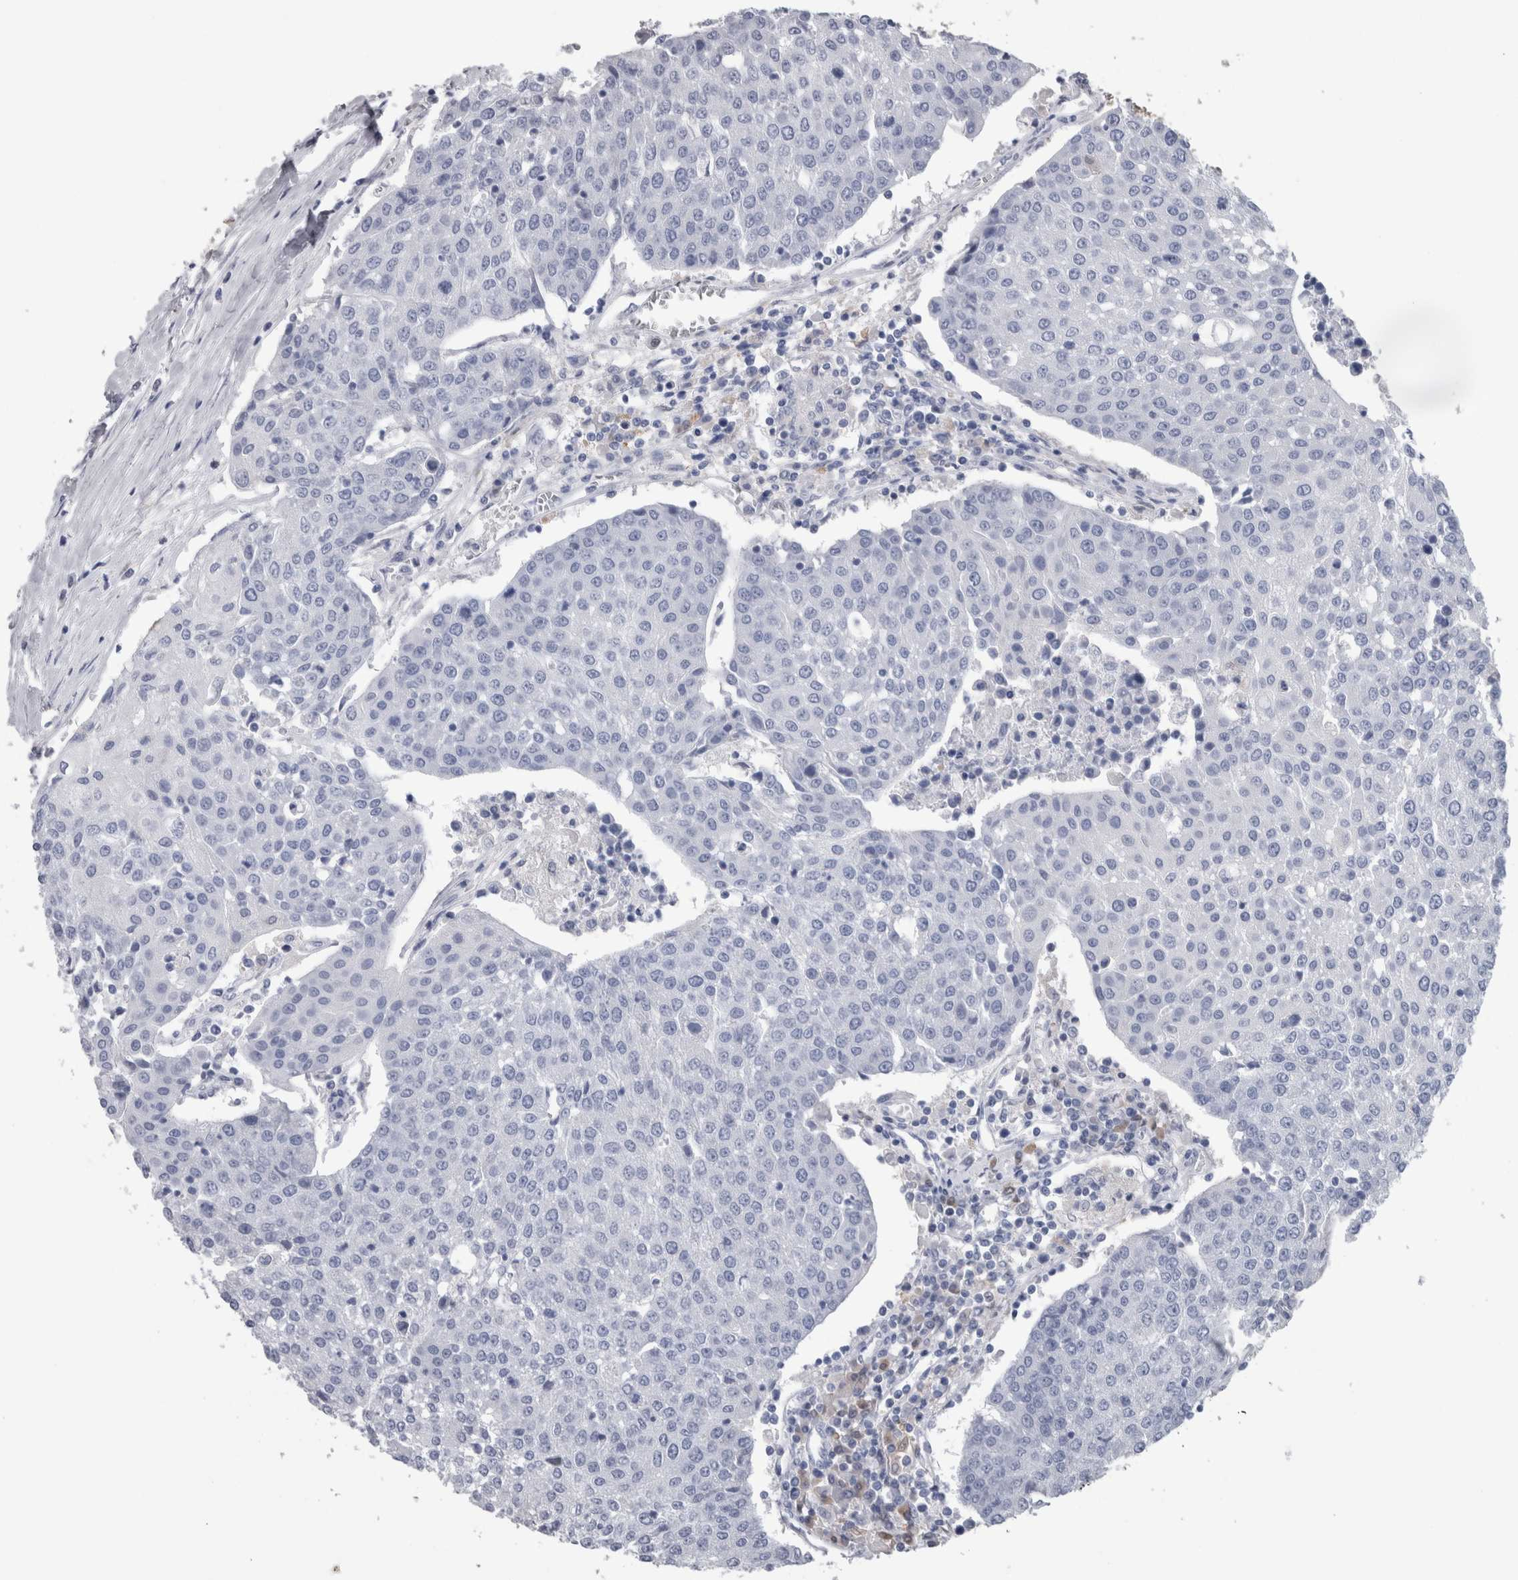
{"staining": {"intensity": "negative", "quantity": "none", "location": "none"}, "tissue": "urothelial cancer", "cell_type": "Tumor cells", "image_type": "cancer", "snomed": [{"axis": "morphology", "description": "Urothelial carcinoma, High grade"}, {"axis": "topography", "description": "Urinary bladder"}], "caption": "This is a histopathology image of immunohistochemistry (IHC) staining of urothelial cancer, which shows no expression in tumor cells.", "gene": "CA8", "patient": {"sex": "female", "age": 85}}